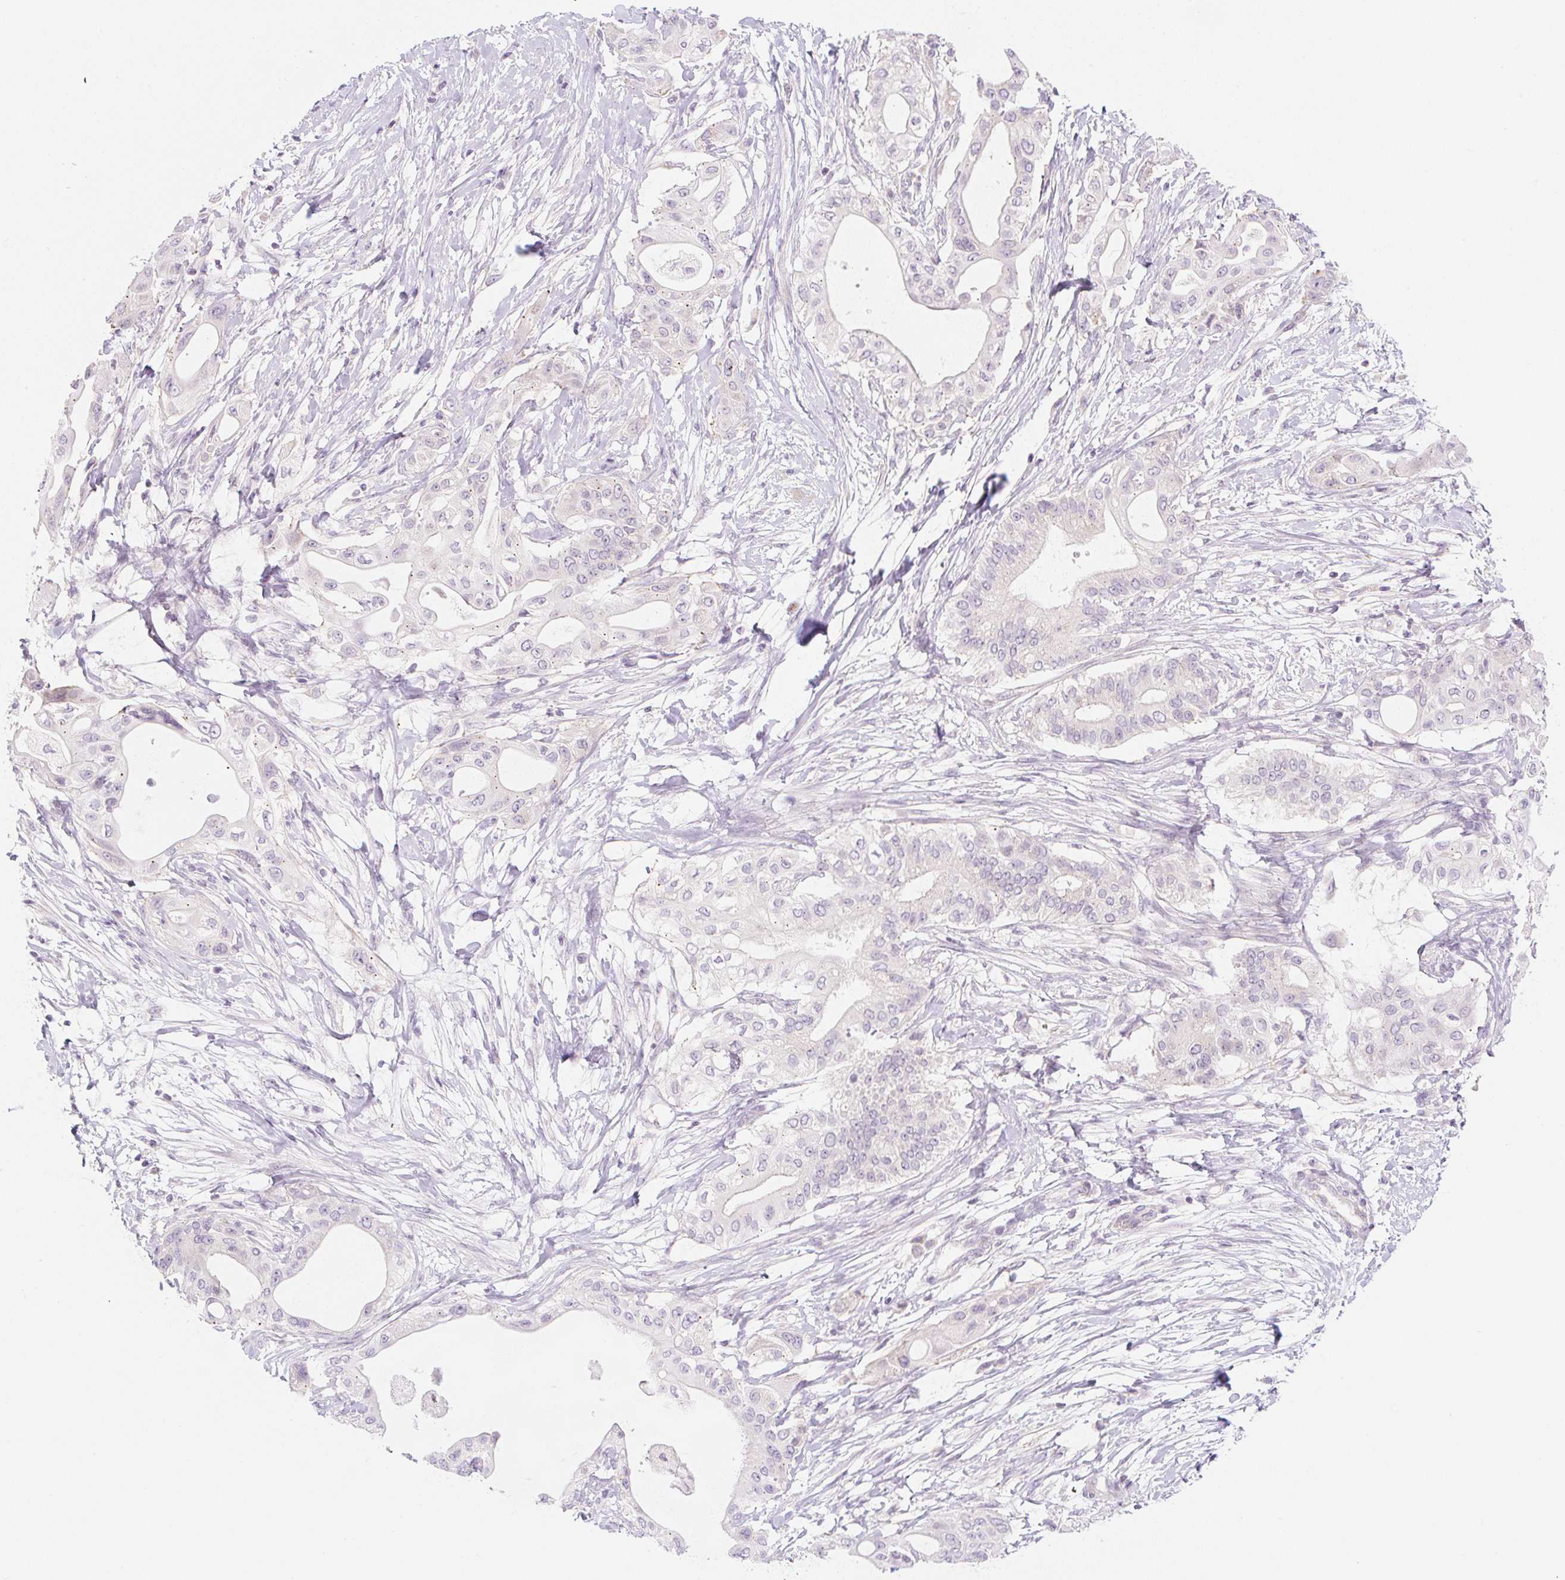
{"staining": {"intensity": "negative", "quantity": "none", "location": "none"}, "tissue": "pancreatic cancer", "cell_type": "Tumor cells", "image_type": "cancer", "snomed": [{"axis": "morphology", "description": "Adenocarcinoma, NOS"}, {"axis": "topography", "description": "Pancreas"}], "caption": "High power microscopy micrograph of an IHC histopathology image of pancreatic adenocarcinoma, revealing no significant staining in tumor cells.", "gene": "CASKIN1", "patient": {"sex": "male", "age": 68}}